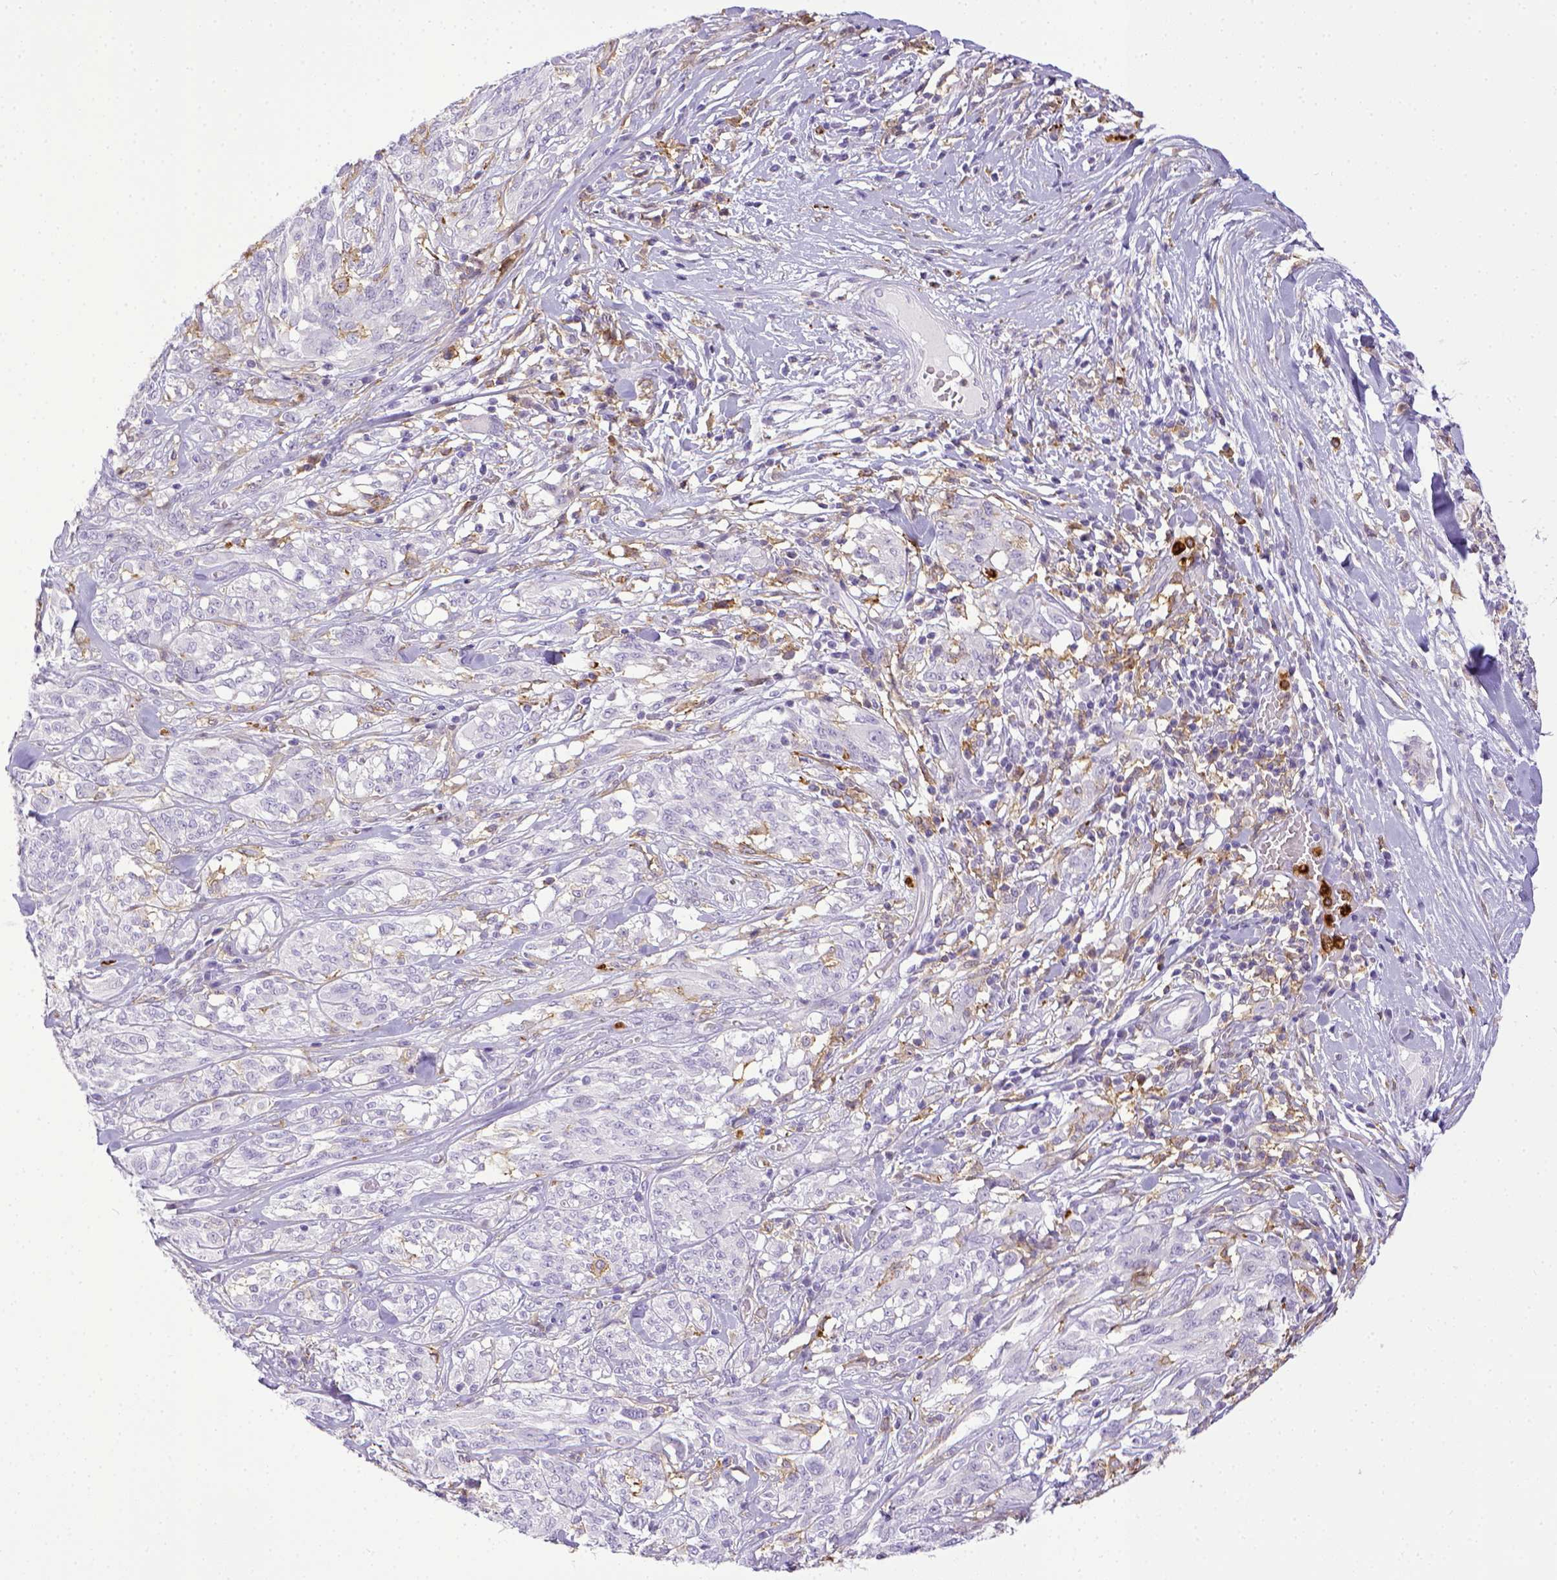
{"staining": {"intensity": "negative", "quantity": "none", "location": "none"}, "tissue": "melanoma", "cell_type": "Tumor cells", "image_type": "cancer", "snomed": [{"axis": "morphology", "description": "Malignant melanoma, NOS"}, {"axis": "topography", "description": "Skin"}], "caption": "DAB (3,3'-diaminobenzidine) immunohistochemical staining of melanoma shows no significant staining in tumor cells. (Stains: DAB immunohistochemistry (IHC) with hematoxylin counter stain, Microscopy: brightfield microscopy at high magnification).", "gene": "ITGAM", "patient": {"sex": "female", "age": 91}}